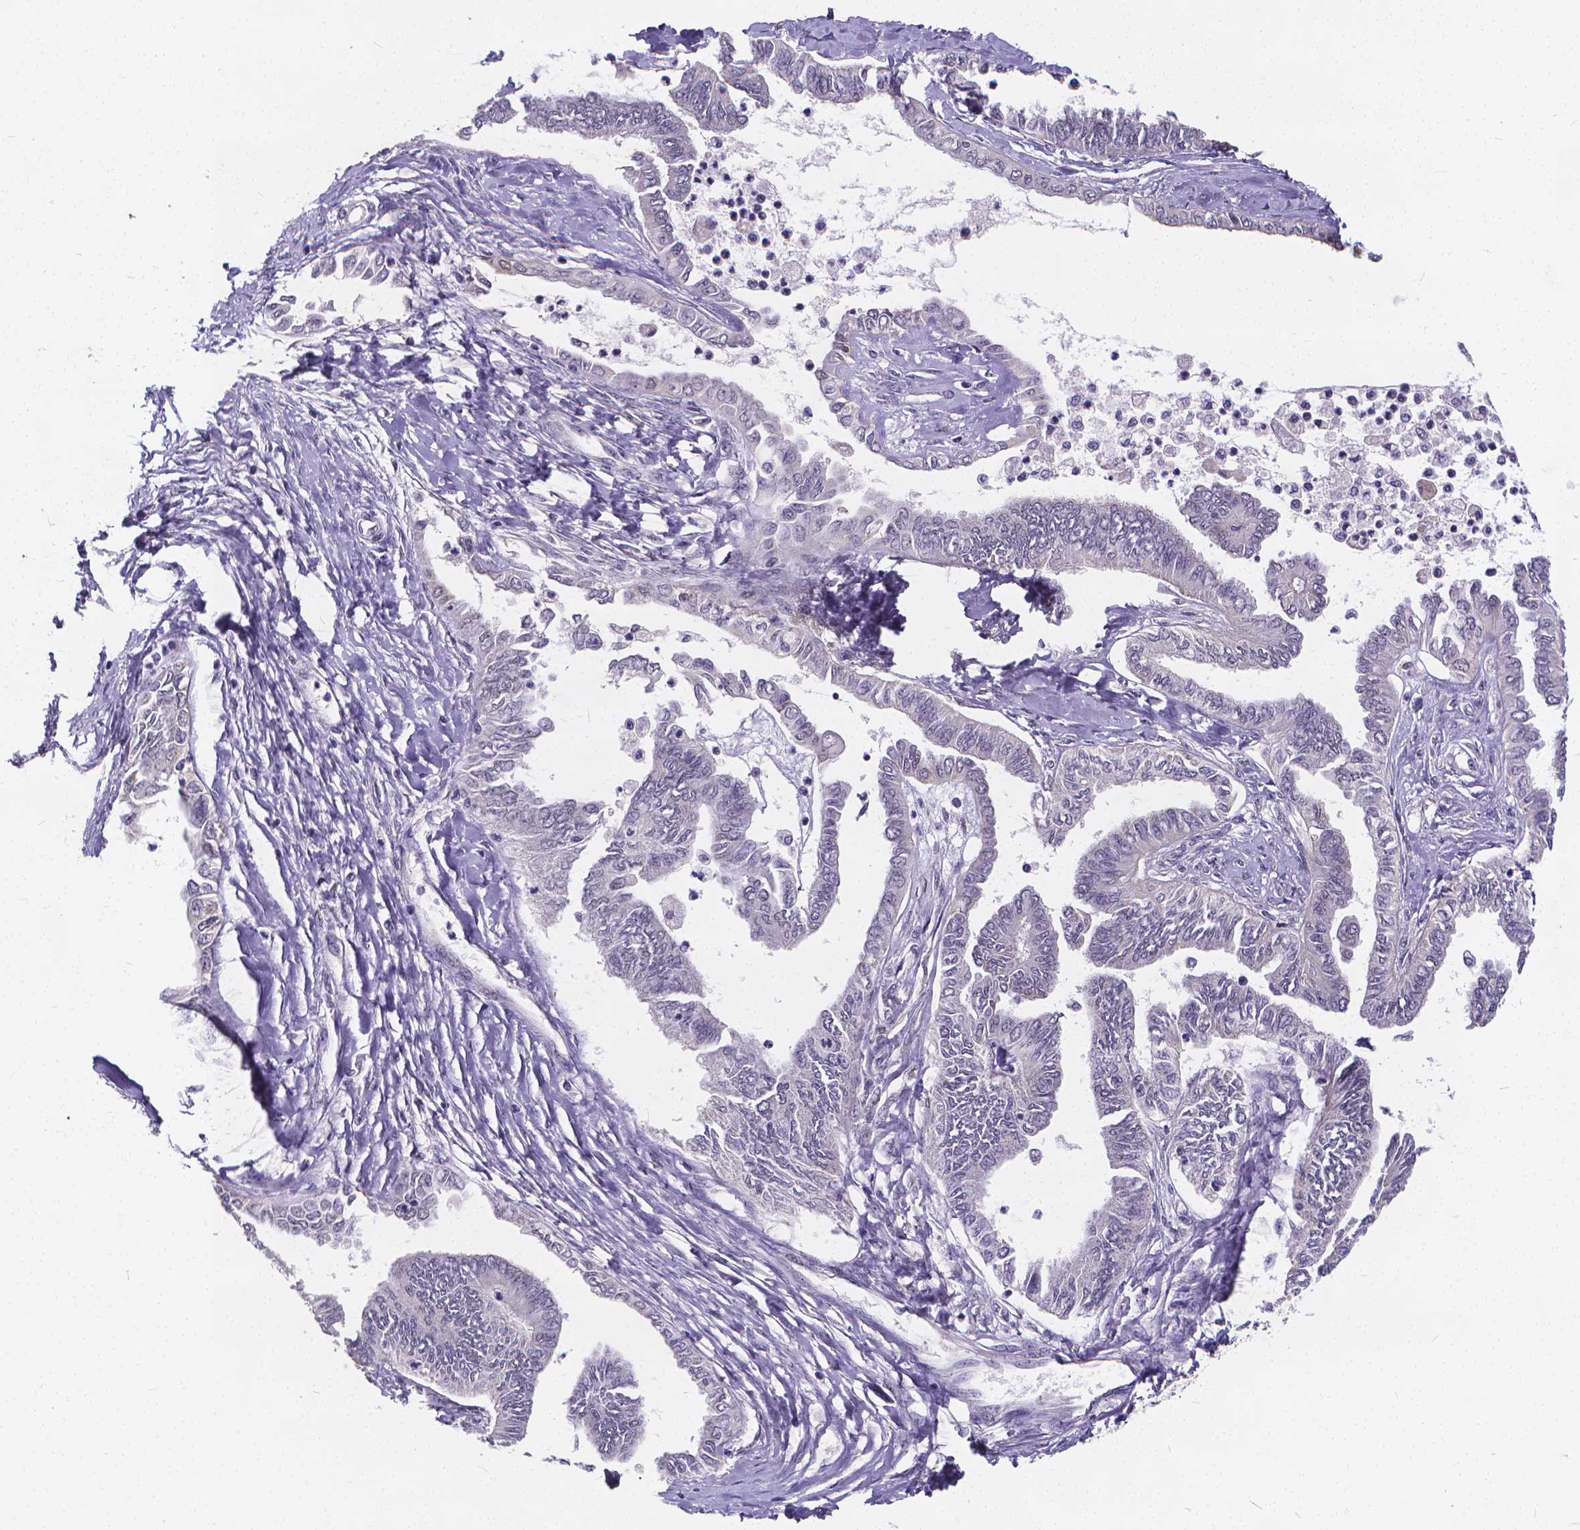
{"staining": {"intensity": "negative", "quantity": "none", "location": "none"}, "tissue": "ovarian cancer", "cell_type": "Tumor cells", "image_type": "cancer", "snomed": [{"axis": "morphology", "description": "Carcinoma, endometroid"}, {"axis": "topography", "description": "Ovary"}], "caption": "High magnification brightfield microscopy of ovarian endometroid carcinoma stained with DAB (brown) and counterstained with hematoxylin (blue): tumor cells show no significant staining. The staining is performed using DAB brown chromogen with nuclei counter-stained in using hematoxylin.", "gene": "GLRB", "patient": {"sex": "female", "age": 70}}